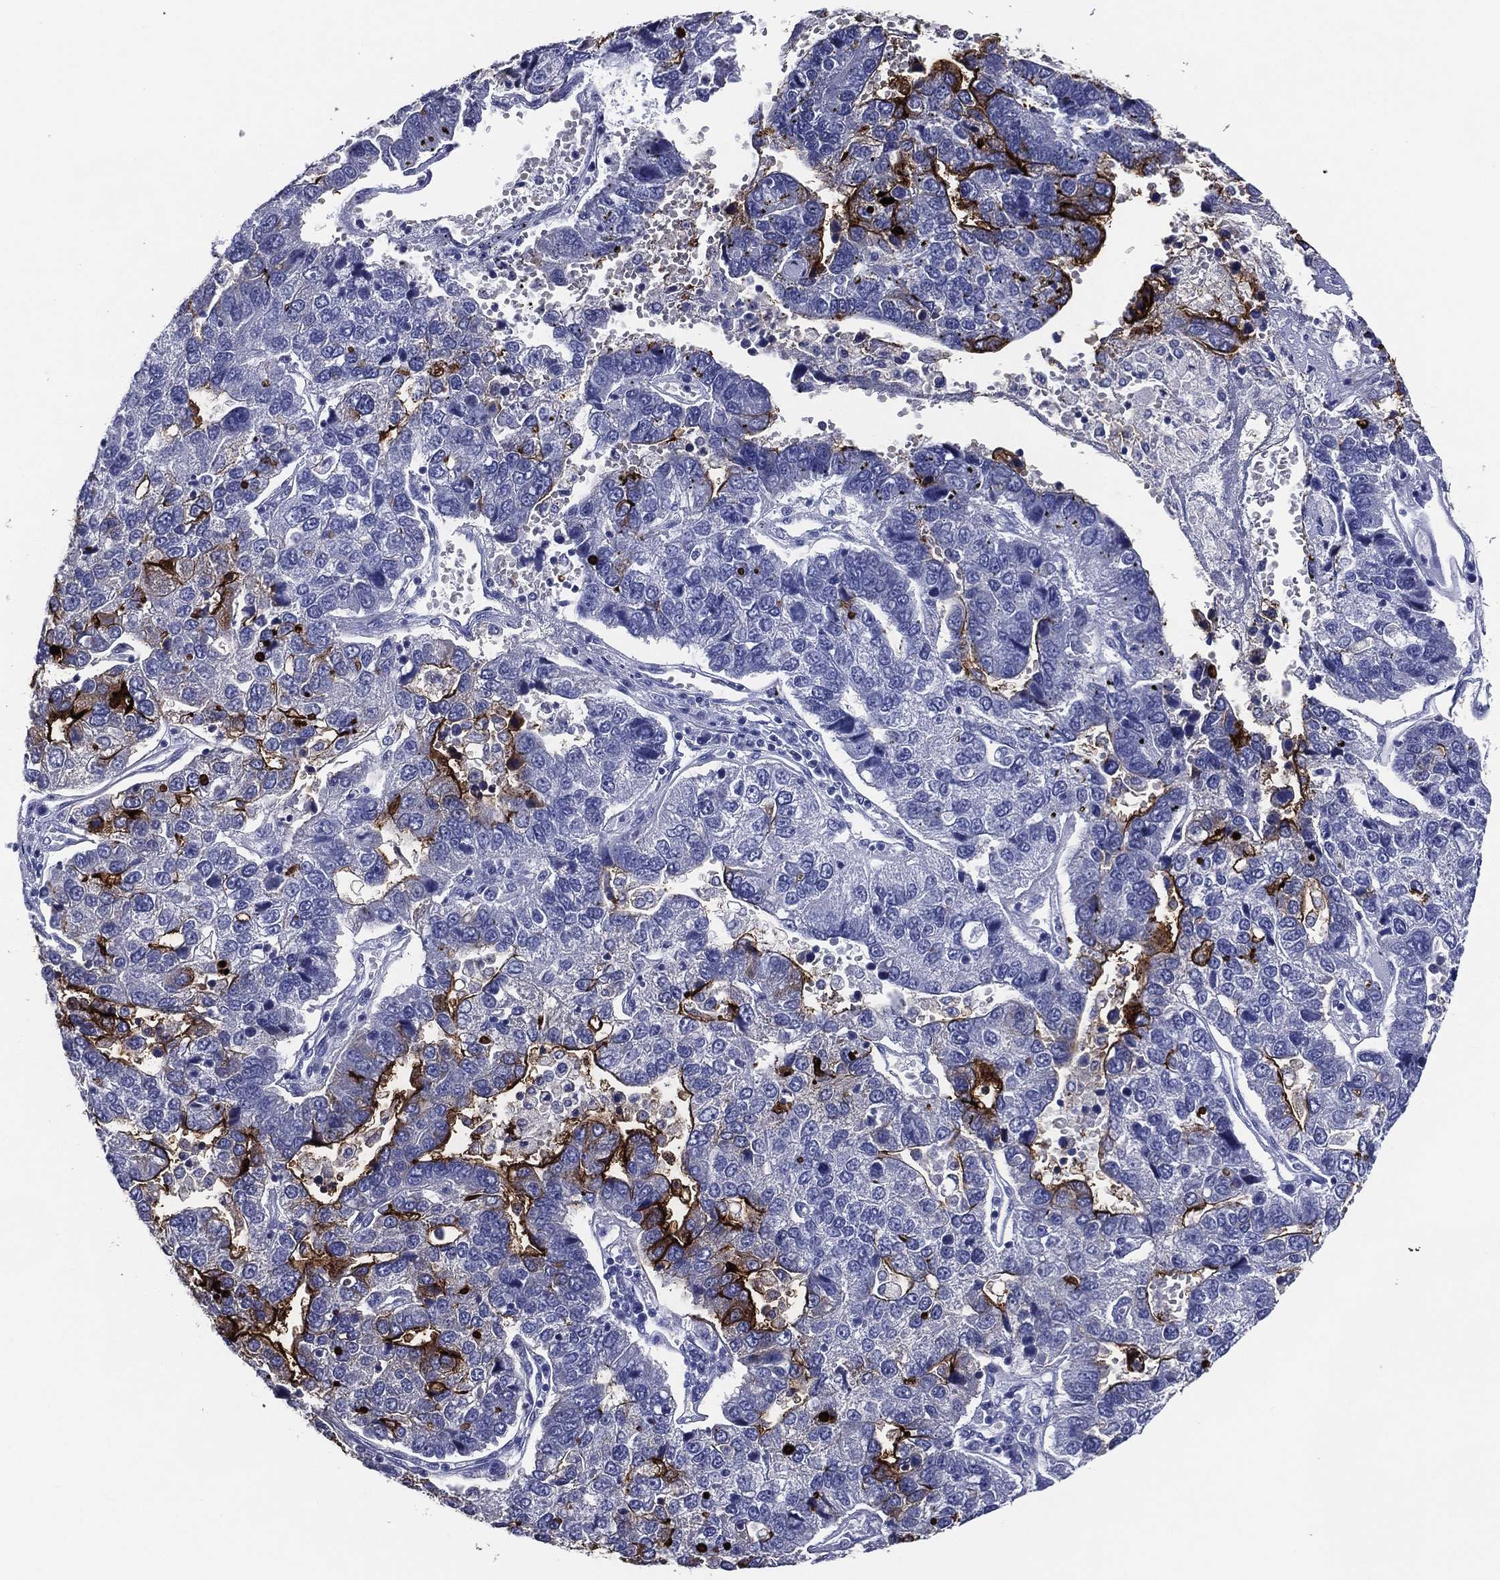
{"staining": {"intensity": "strong", "quantity": "<25%", "location": "cytoplasmic/membranous"}, "tissue": "pancreatic cancer", "cell_type": "Tumor cells", "image_type": "cancer", "snomed": [{"axis": "morphology", "description": "Adenocarcinoma, NOS"}, {"axis": "topography", "description": "Pancreas"}], "caption": "Protein staining of pancreatic adenocarcinoma tissue exhibits strong cytoplasmic/membranous expression in about <25% of tumor cells.", "gene": "ACE2", "patient": {"sex": "female", "age": 61}}